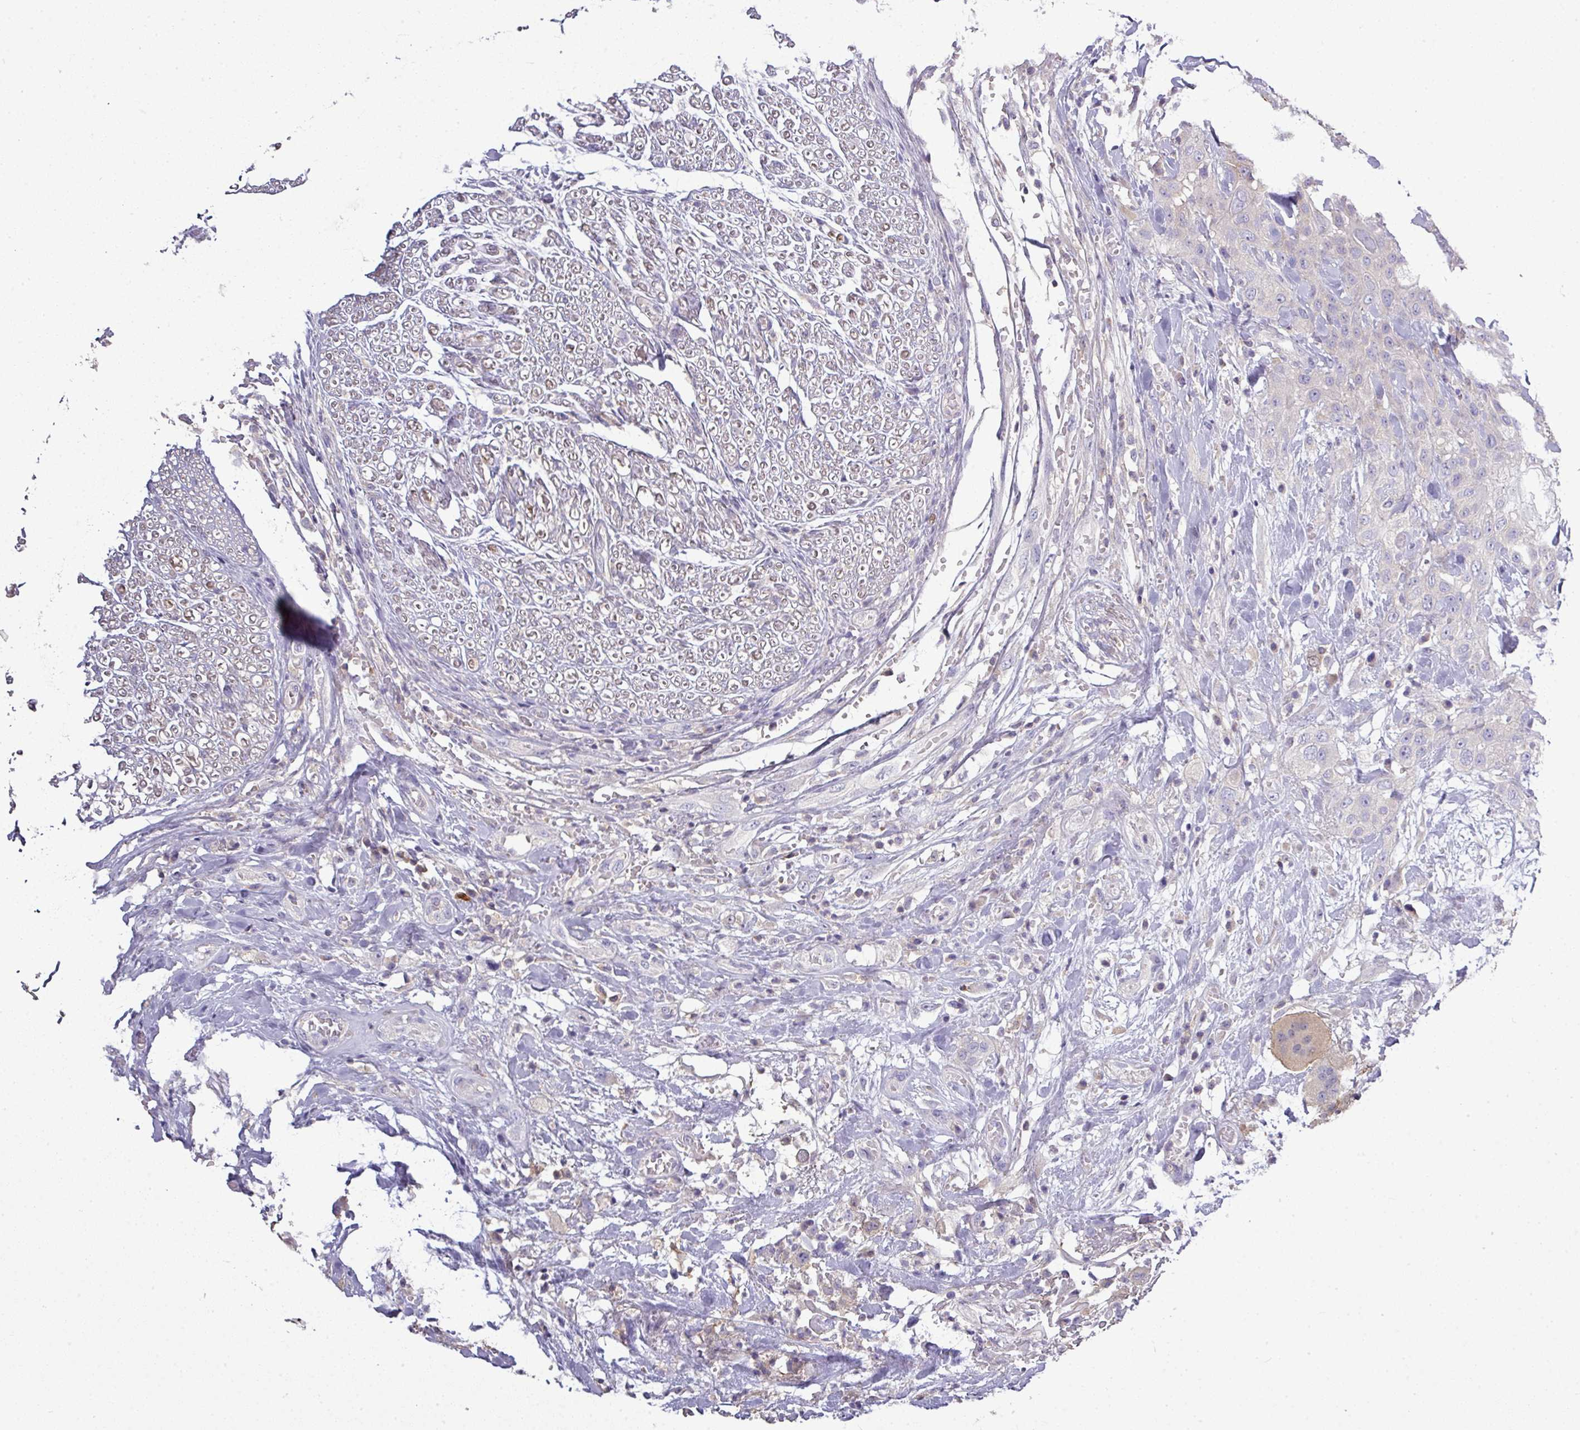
{"staining": {"intensity": "negative", "quantity": "none", "location": "none"}, "tissue": "head and neck cancer", "cell_type": "Tumor cells", "image_type": "cancer", "snomed": [{"axis": "morphology", "description": "Squamous cell carcinoma, NOS"}, {"axis": "topography", "description": "Head-Neck"}], "caption": "This image is of head and neck cancer stained with immunohistochemistry (IHC) to label a protein in brown with the nuclei are counter-stained blue. There is no expression in tumor cells.", "gene": "STAT5A", "patient": {"sex": "female", "age": 43}}